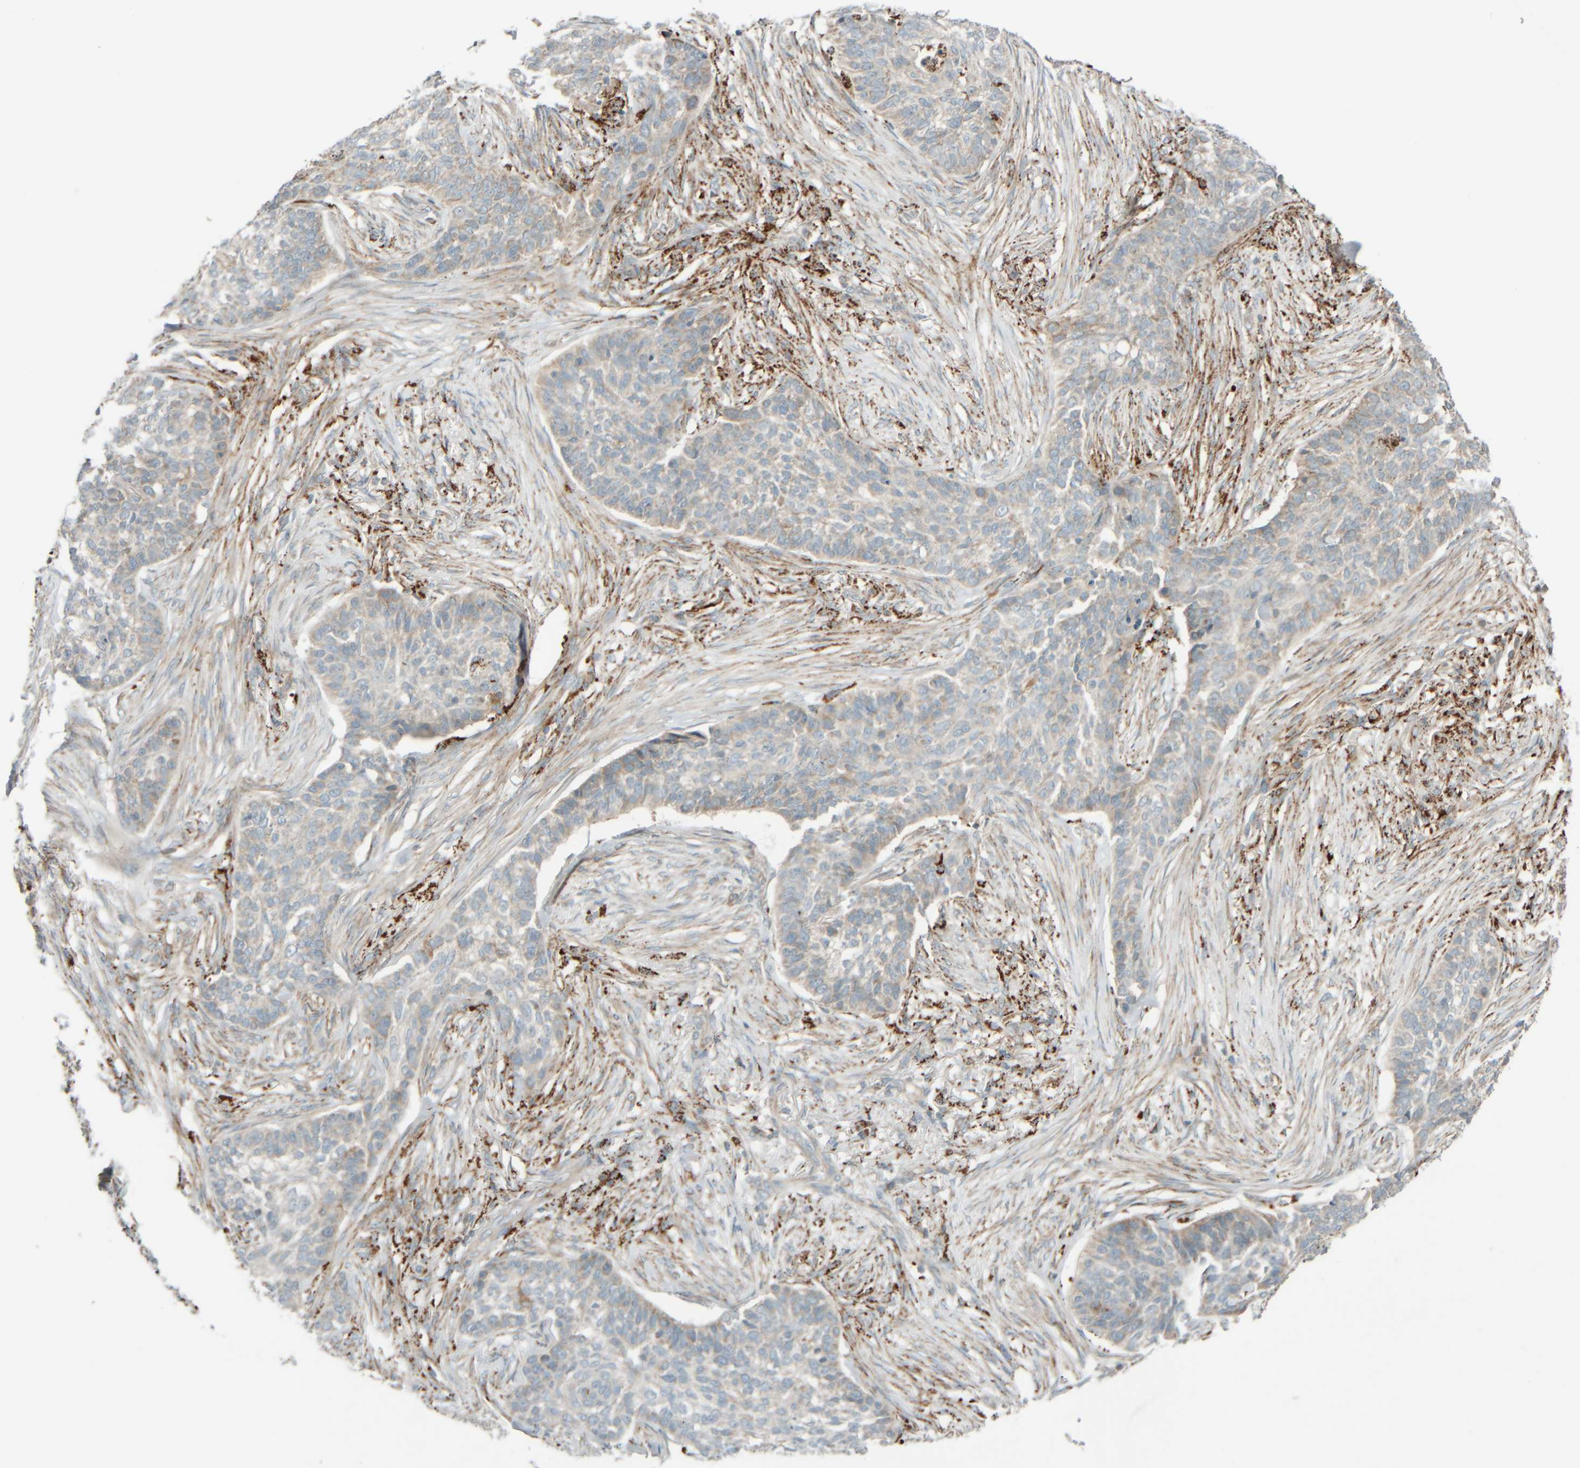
{"staining": {"intensity": "weak", "quantity": "25%-75%", "location": "cytoplasmic/membranous"}, "tissue": "skin cancer", "cell_type": "Tumor cells", "image_type": "cancer", "snomed": [{"axis": "morphology", "description": "Basal cell carcinoma"}, {"axis": "topography", "description": "Skin"}], "caption": "High-power microscopy captured an immunohistochemistry (IHC) image of basal cell carcinoma (skin), revealing weak cytoplasmic/membranous positivity in approximately 25%-75% of tumor cells. The staining was performed using DAB (3,3'-diaminobenzidine), with brown indicating positive protein expression. Nuclei are stained blue with hematoxylin.", "gene": "SPAG5", "patient": {"sex": "male", "age": 85}}